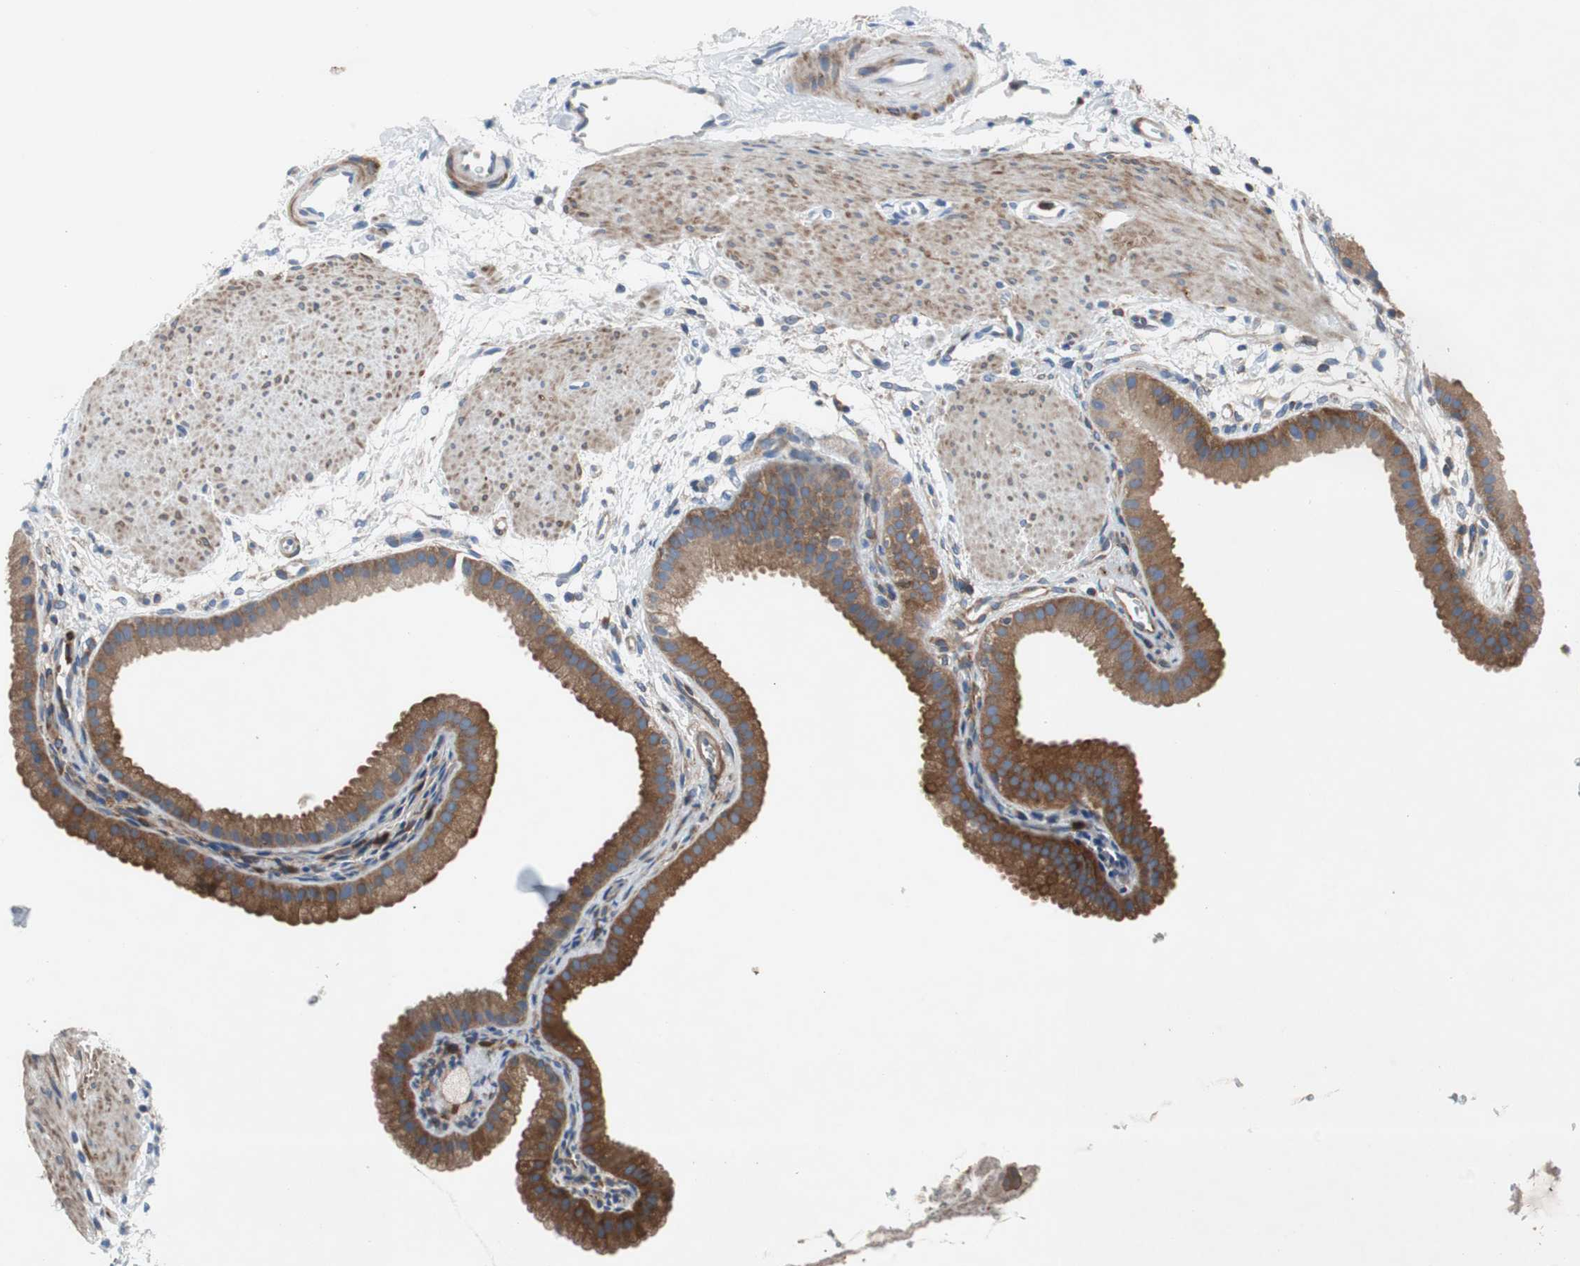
{"staining": {"intensity": "strong", "quantity": ">75%", "location": "cytoplasmic/membranous"}, "tissue": "gallbladder", "cell_type": "Glandular cells", "image_type": "normal", "snomed": [{"axis": "morphology", "description": "Normal tissue, NOS"}, {"axis": "topography", "description": "Gallbladder"}], "caption": "The photomicrograph demonstrates immunohistochemical staining of unremarkable gallbladder. There is strong cytoplasmic/membranous expression is seen in about >75% of glandular cells.", "gene": "GYS1", "patient": {"sex": "female", "age": 64}}